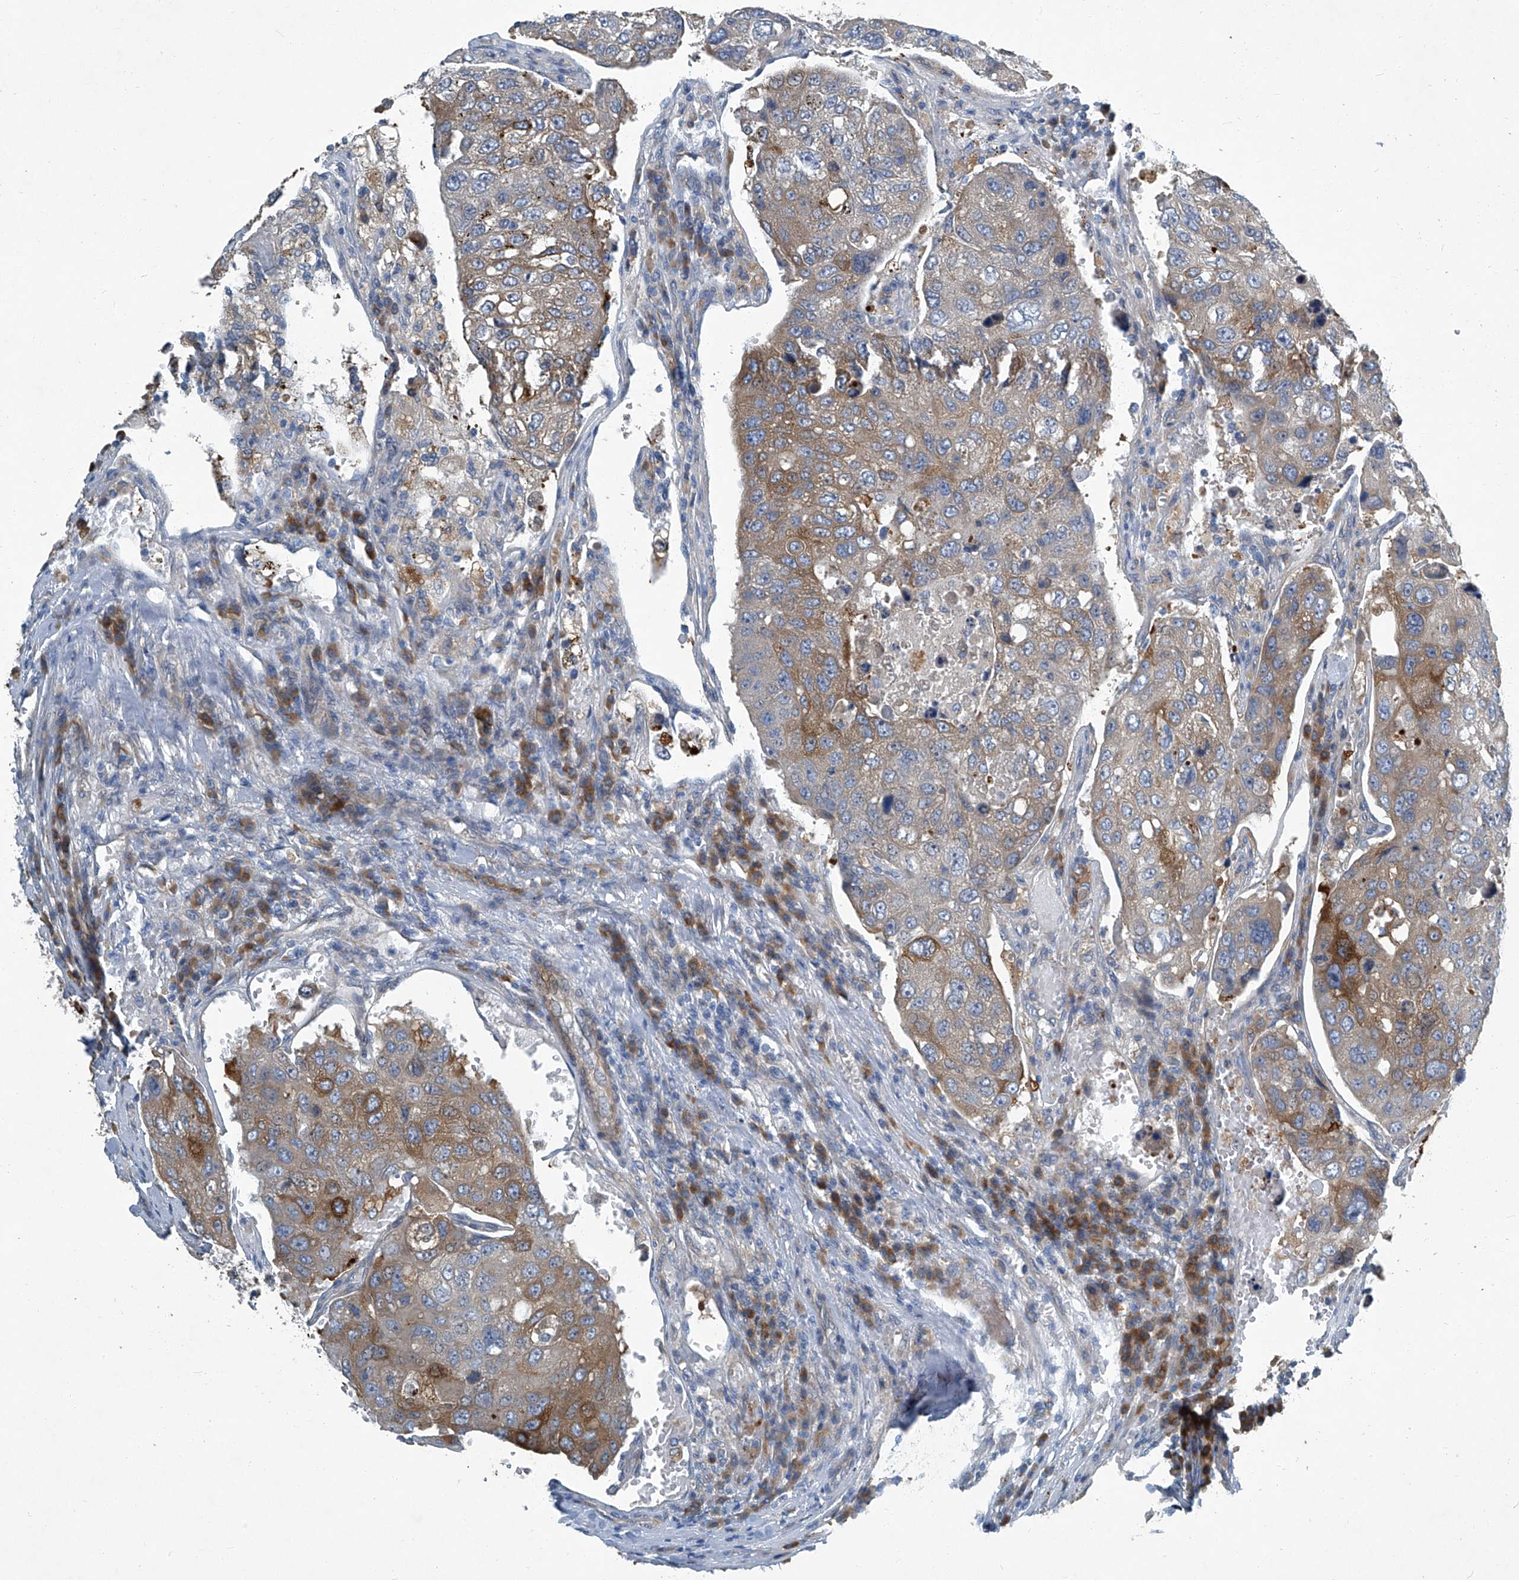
{"staining": {"intensity": "moderate", "quantity": ">75%", "location": "cytoplasmic/membranous"}, "tissue": "urothelial cancer", "cell_type": "Tumor cells", "image_type": "cancer", "snomed": [{"axis": "morphology", "description": "Urothelial carcinoma, High grade"}, {"axis": "topography", "description": "Lymph node"}, {"axis": "topography", "description": "Urinary bladder"}], "caption": "Urothelial cancer was stained to show a protein in brown. There is medium levels of moderate cytoplasmic/membranous positivity in about >75% of tumor cells. The staining is performed using DAB (3,3'-diaminobenzidine) brown chromogen to label protein expression. The nuclei are counter-stained blue using hematoxylin.", "gene": "SLC26A11", "patient": {"sex": "male", "age": 51}}